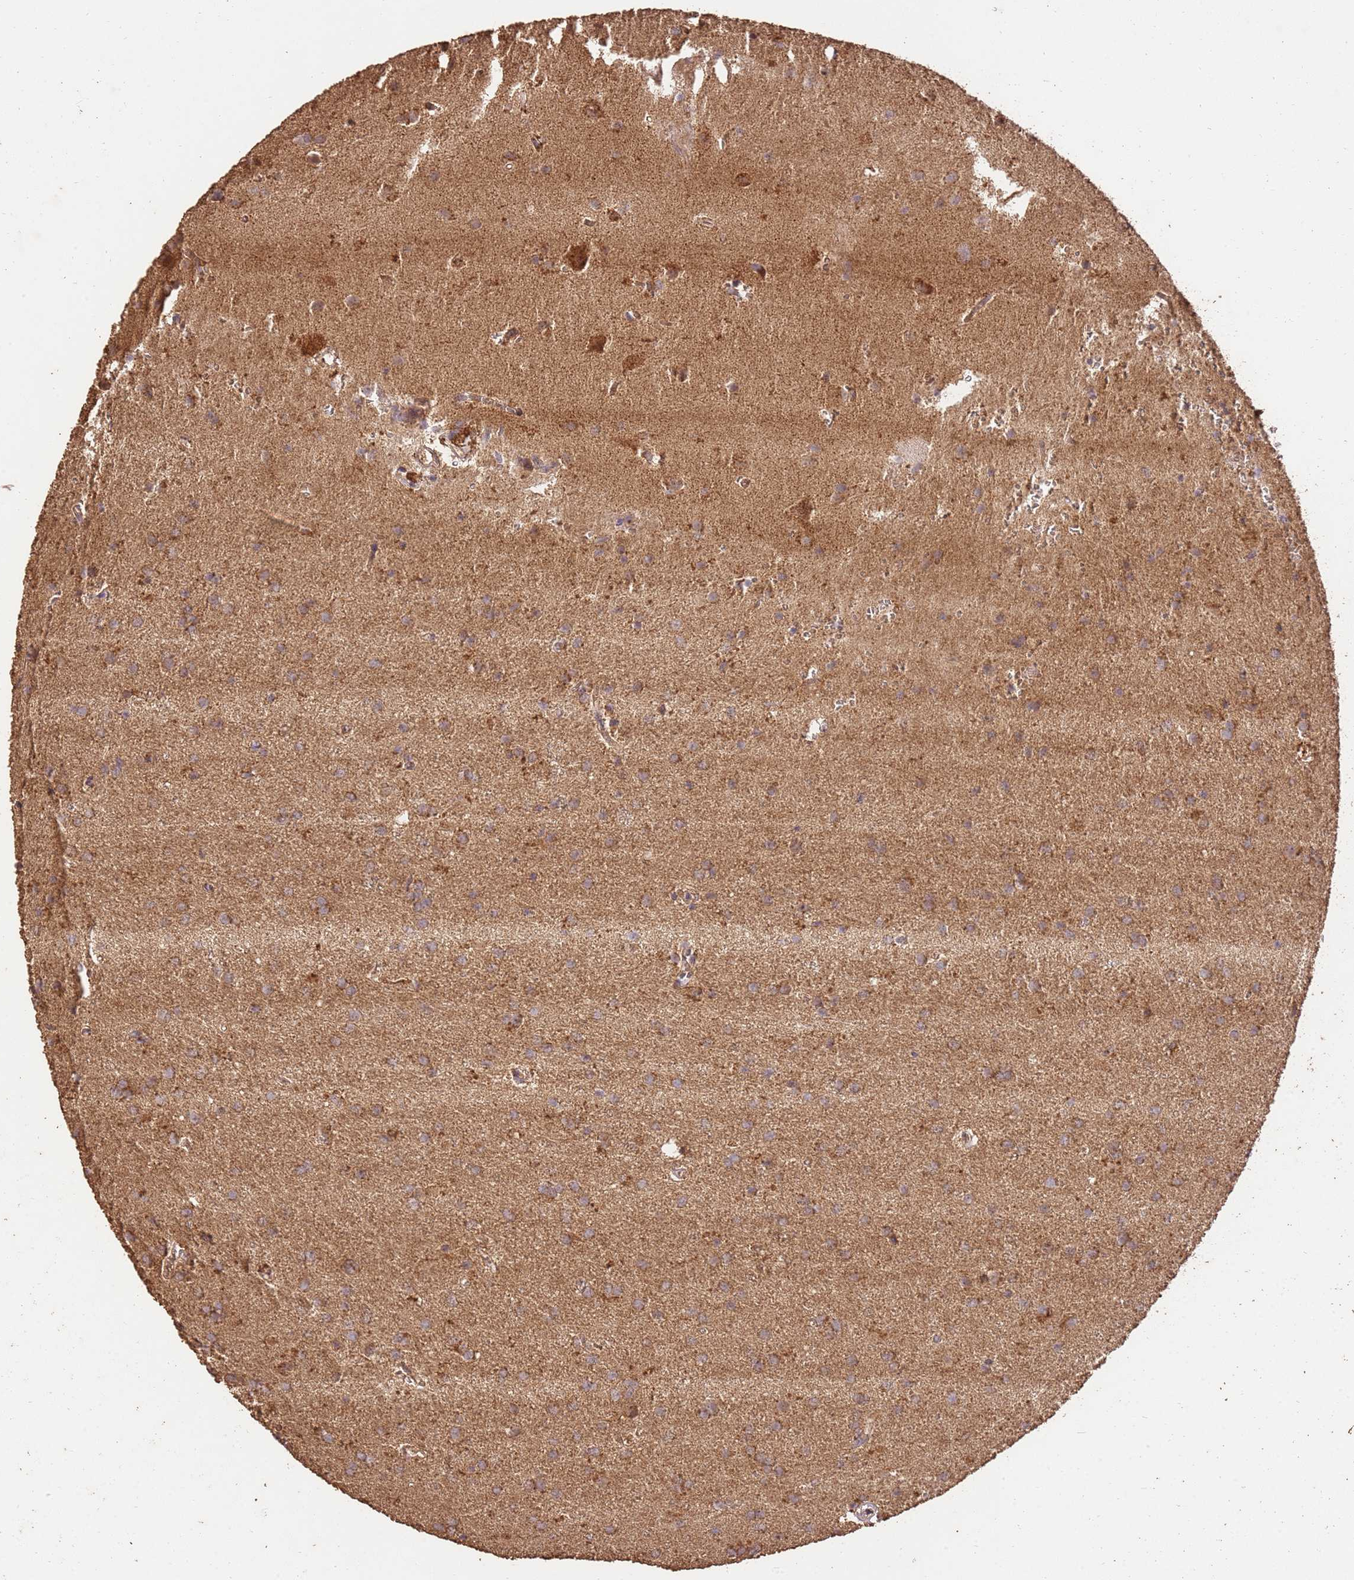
{"staining": {"intensity": "weak", "quantity": "25%-75%", "location": "cytoplasmic/membranous"}, "tissue": "glioma", "cell_type": "Tumor cells", "image_type": "cancer", "snomed": [{"axis": "morphology", "description": "Glioma, malignant, High grade"}, {"axis": "topography", "description": "Brain"}], "caption": "Protein staining of high-grade glioma (malignant) tissue shows weak cytoplasmic/membranous positivity in approximately 25%-75% of tumor cells. The staining is performed using DAB brown chromogen to label protein expression. The nuclei are counter-stained blue using hematoxylin.", "gene": "LRRC28", "patient": {"sex": "female", "age": 50}}